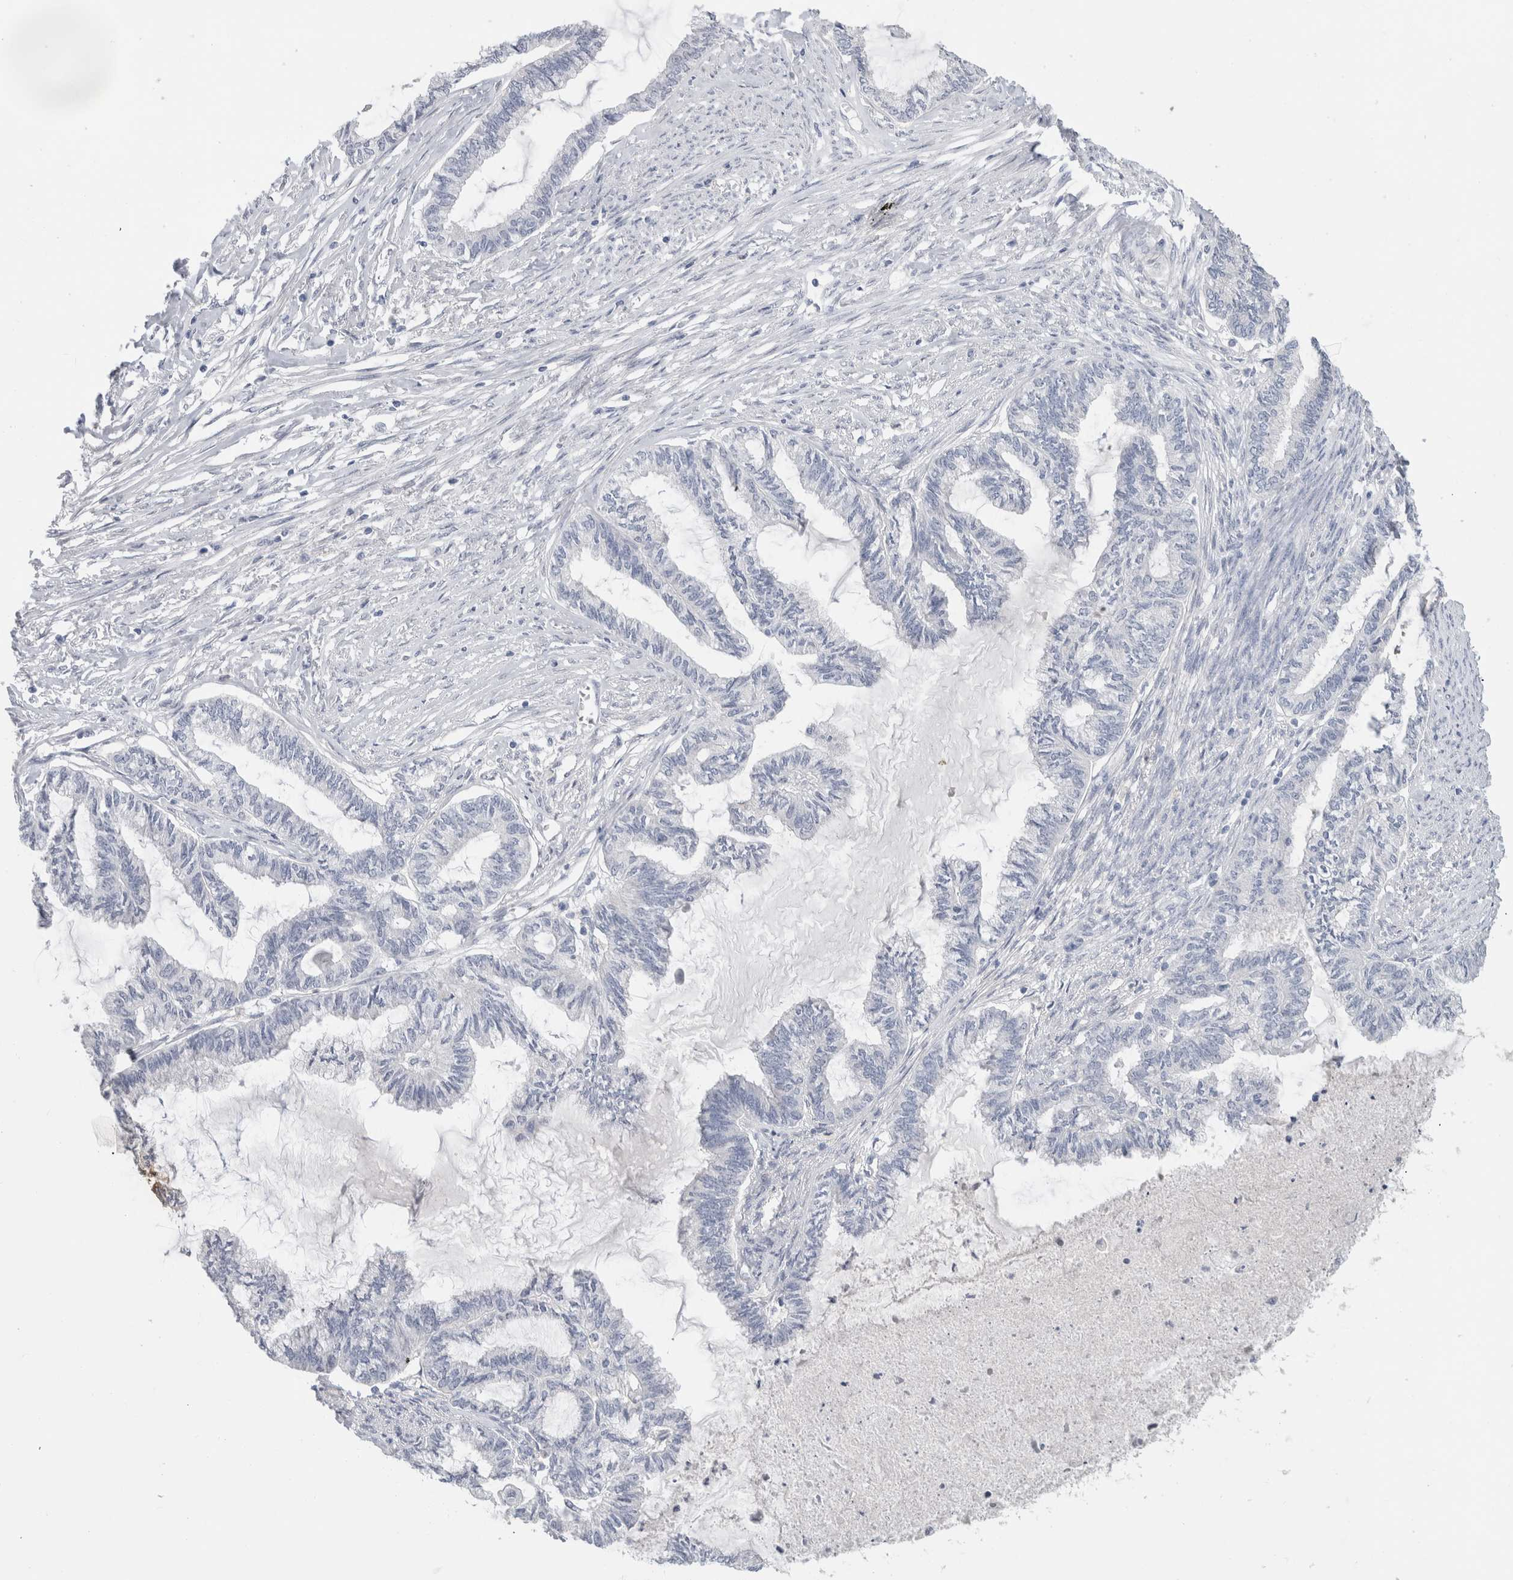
{"staining": {"intensity": "negative", "quantity": "none", "location": "none"}, "tissue": "endometrial cancer", "cell_type": "Tumor cells", "image_type": "cancer", "snomed": [{"axis": "morphology", "description": "Adenocarcinoma, NOS"}, {"axis": "topography", "description": "Endometrium"}], "caption": "Photomicrograph shows no protein staining in tumor cells of adenocarcinoma (endometrial) tissue. Nuclei are stained in blue.", "gene": "BCAN", "patient": {"sex": "female", "age": 86}}